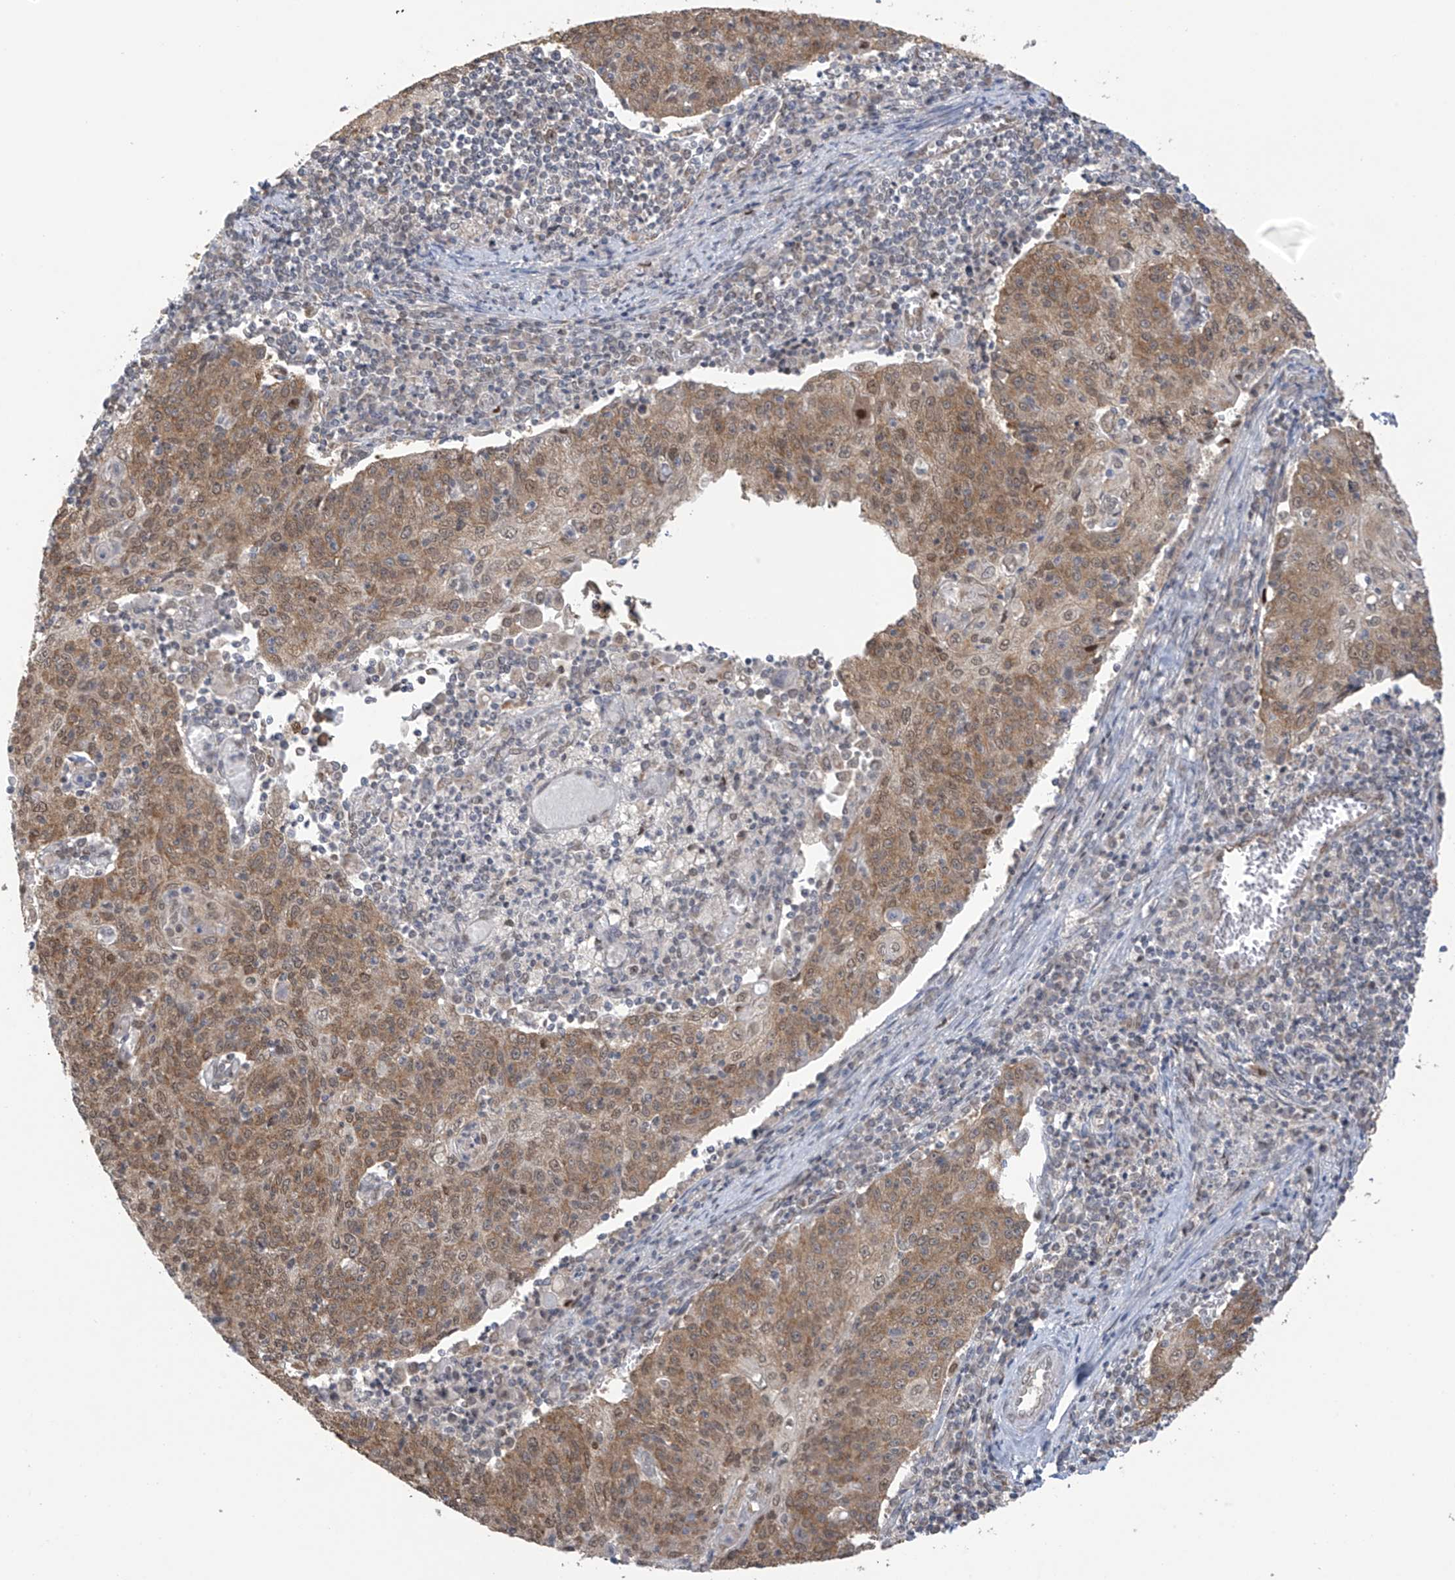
{"staining": {"intensity": "moderate", "quantity": ">75%", "location": "cytoplasmic/membranous,nuclear"}, "tissue": "cervical cancer", "cell_type": "Tumor cells", "image_type": "cancer", "snomed": [{"axis": "morphology", "description": "Squamous cell carcinoma, NOS"}, {"axis": "topography", "description": "Cervix"}], "caption": "This is an image of immunohistochemistry (IHC) staining of cervical squamous cell carcinoma, which shows moderate expression in the cytoplasmic/membranous and nuclear of tumor cells.", "gene": "KIAA1522", "patient": {"sex": "female", "age": 48}}